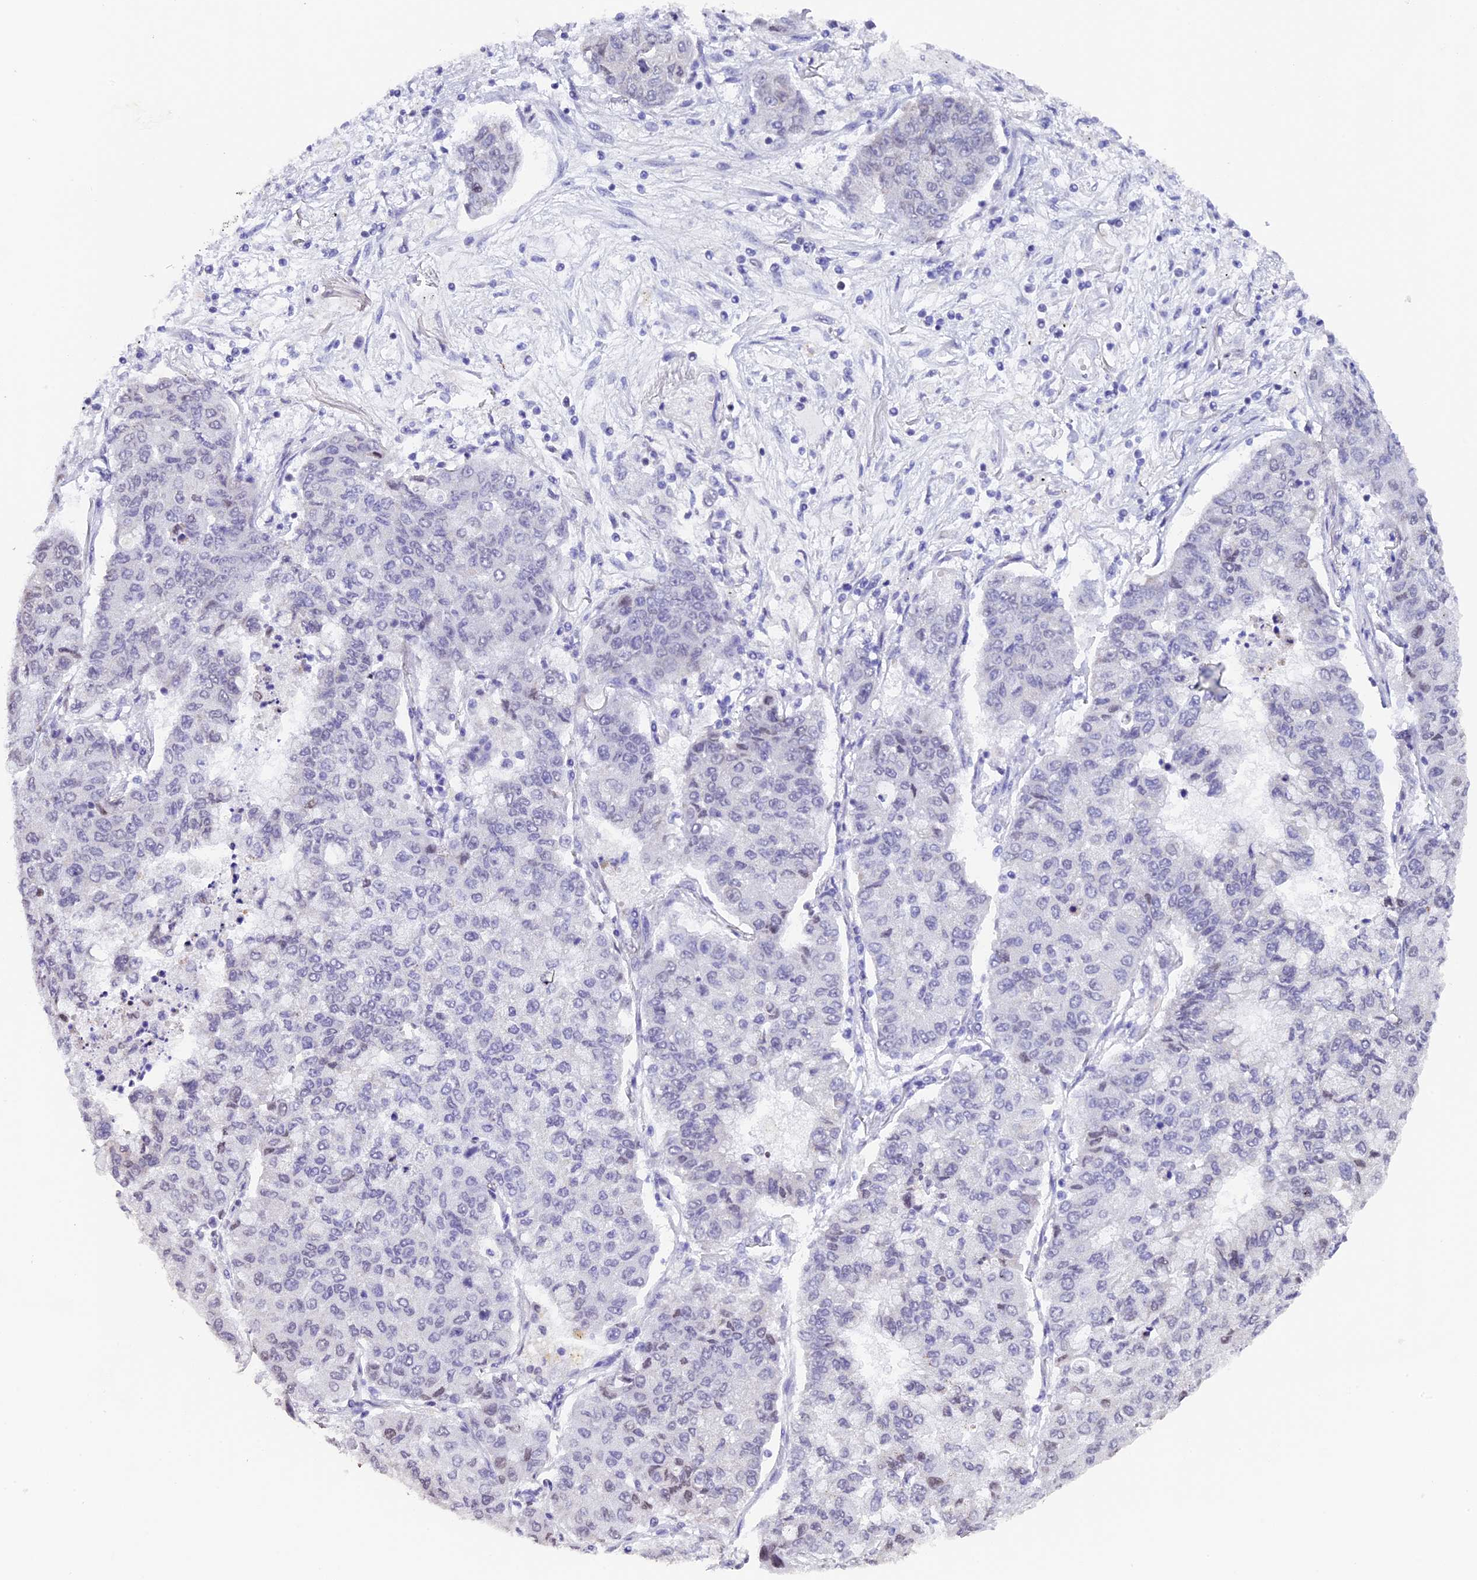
{"staining": {"intensity": "negative", "quantity": "none", "location": "none"}, "tissue": "lung cancer", "cell_type": "Tumor cells", "image_type": "cancer", "snomed": [{"axis": "morphology", "description": "Squamous cell carcinoma, NOS"}, {"axis": "topography", "description": "Lung"}], "caption": "The photomicrograph shows no staining of tumor cells in lung cancer.", "gene": "TFAM", "patient": {"sex": "male", "age": 74}}